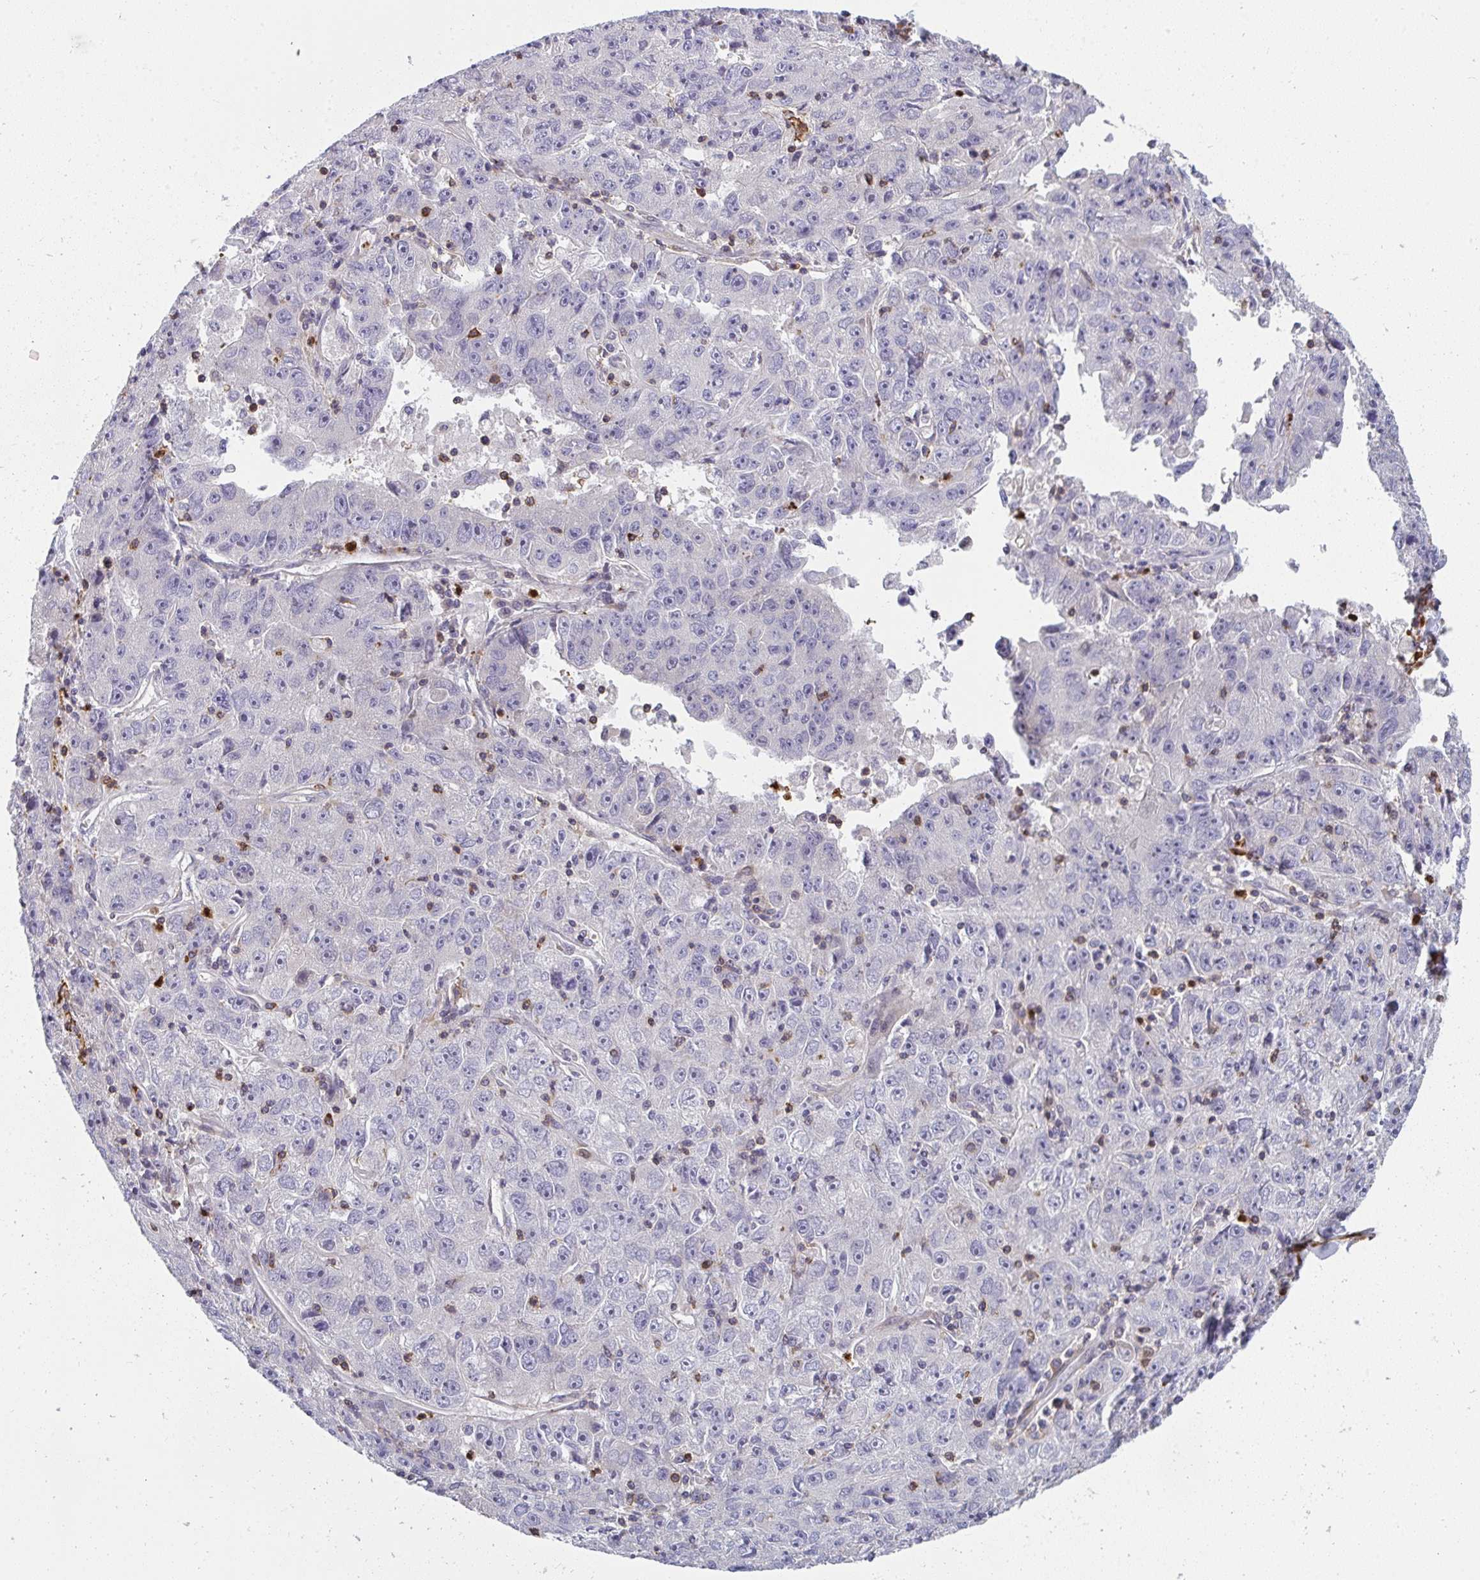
{"staining": {"intensity": "negative", "quantity": "none", "location": "none"}, "tissue": "lung cancer", "cell_type": "Tumor cells", "image_type": "cancer", "snomed": [{"axis": "morphology", "description": "Normal morphology"}, {"axis": "morphology", "description": "Adenocarcinoma, NOS"}, {"axis": "topography", "description": "Lymph node"}, {"axis": "topography", "description": "Lung"}], "caption": "Adenocarcinoma (lung) stained for a protein using immunohistochemistry demonstrates no staining tumor cells.", "gene": "CSF3R", "patient": {"sex": "female", "age": 57}}